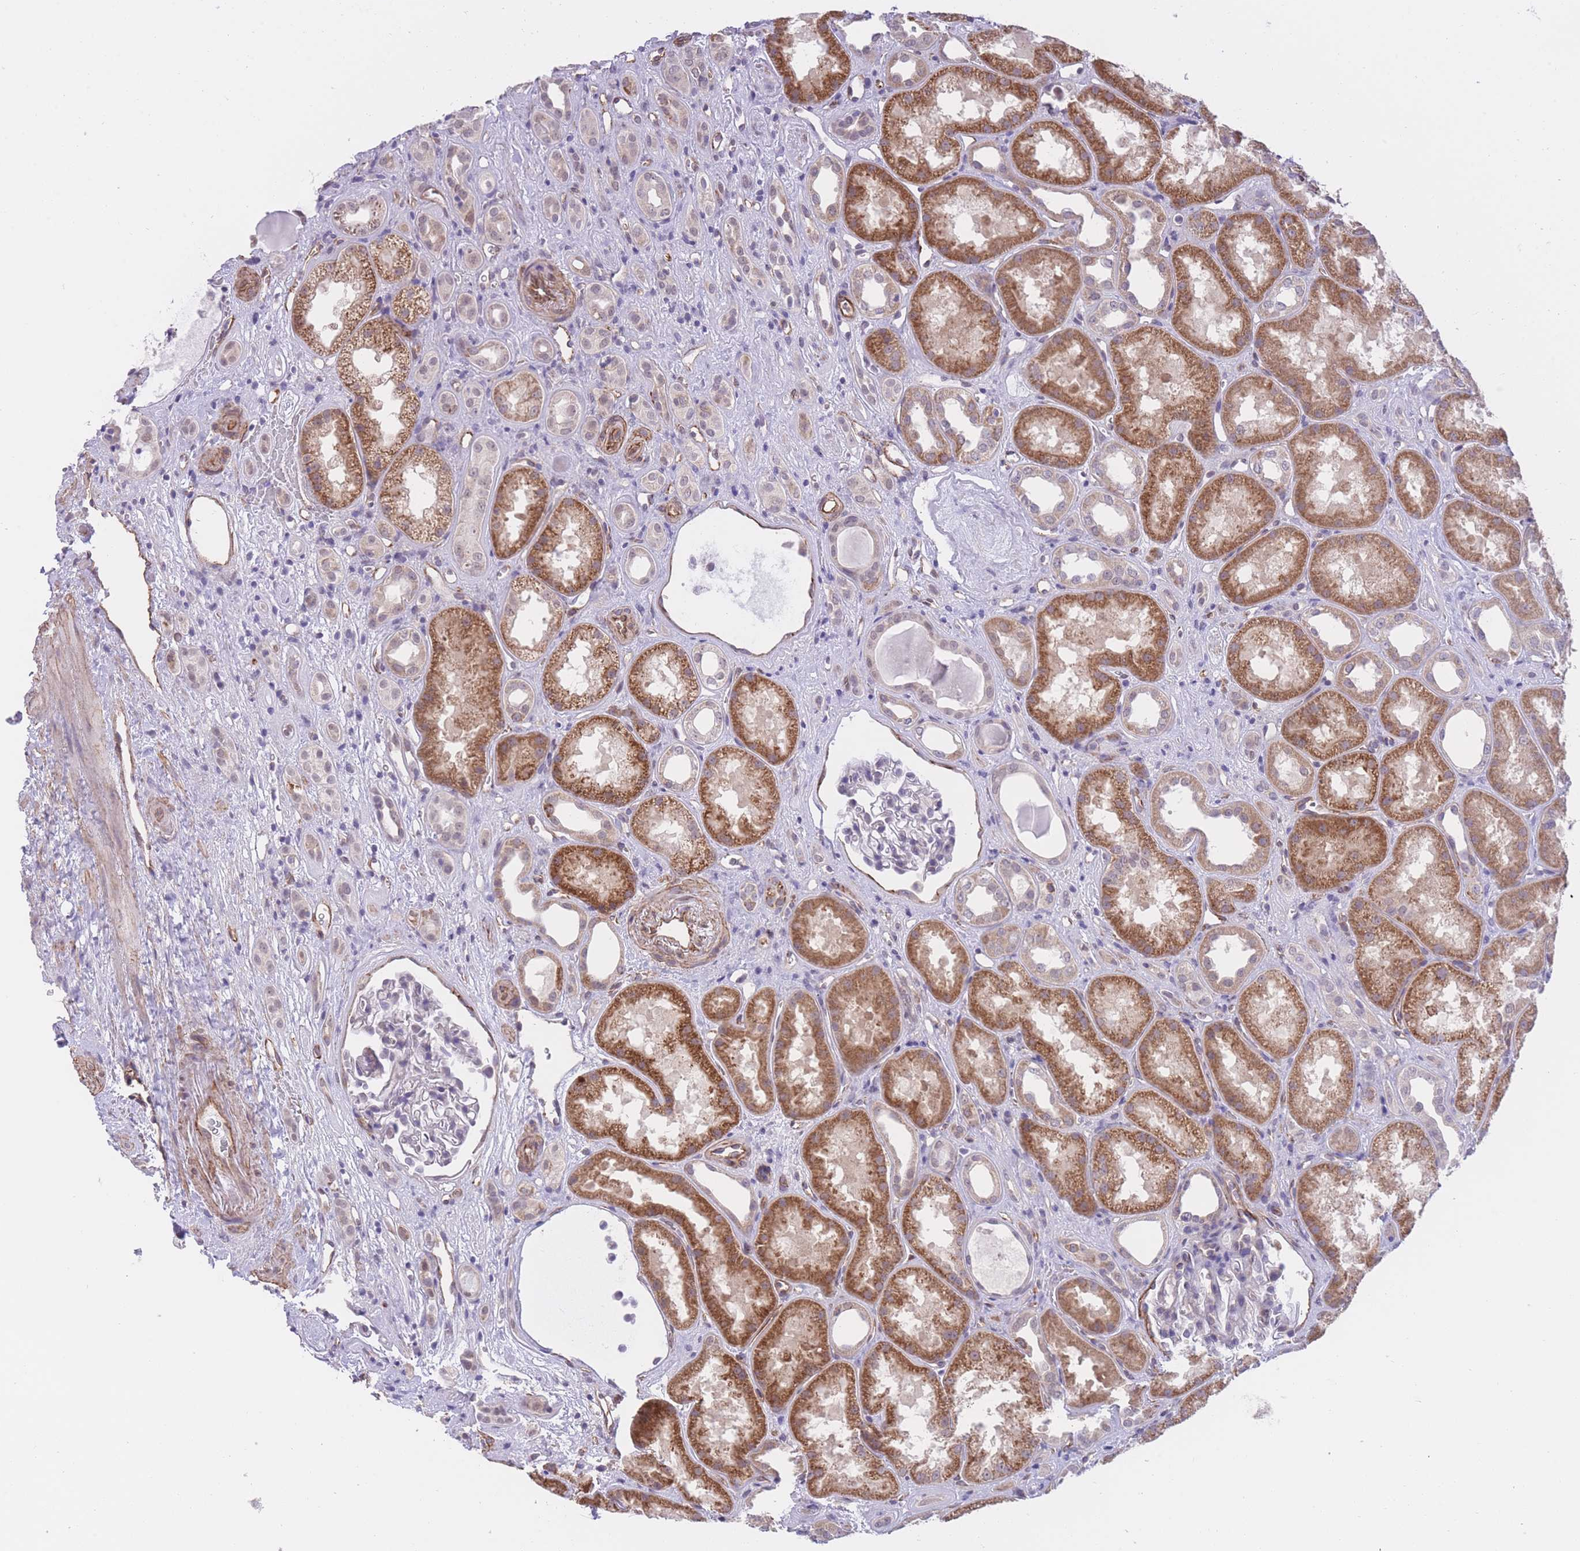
{"staining": {"intensity": "weak", "quantity": "<25%", "location": "cytoplasmic/membranous"}, "tissue": "kidney", "cell_type": "Cells in glomeruli", "image_type": "normal", "snomed": [{"axis": "morphology", "description": "Normal tissue, NOS"}, {"axis": "topography", "description": "Kidney"}], "caption": "Protein analysis of unremarkable kidney reveals no significant positivity in cells in glomeruli.", "gene": "QTRT1", "patient": {"sex": "male", "age": 61}}